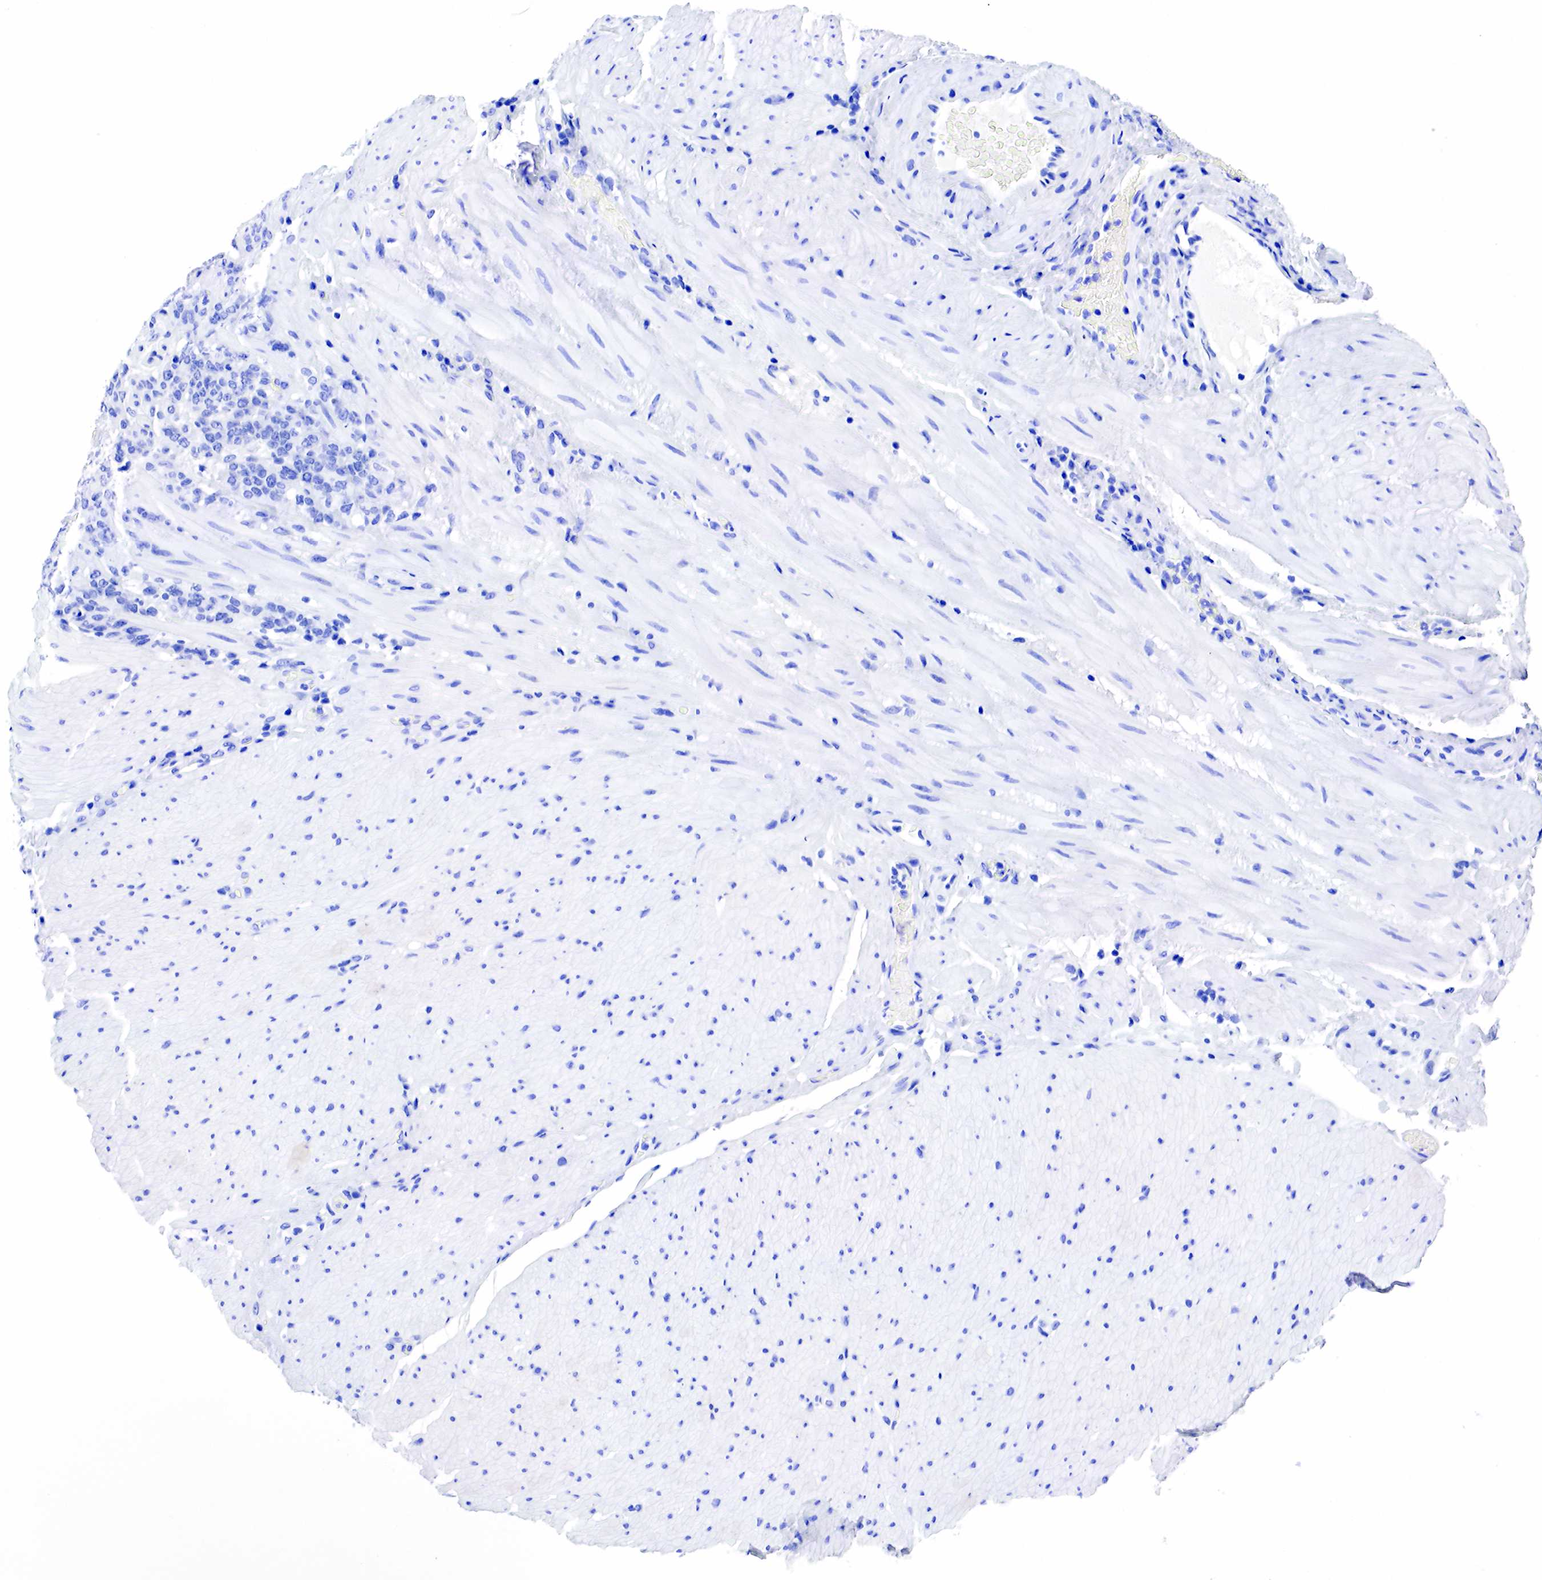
{"staining": {"intensity": "negative", "quantity": "none", "location": "none"}, "tissue": "stomach cancer", "cell_type": "Tumor cells", "image_type": "cancer", "snomed": [{"axis": "morphology", "description": "Adenocarcinoma, NOS"}, {"axis": "topography", "description": "Stomach, lower"}], "caption": "Tumor cells are negative for brown protein staining in stomach adenocarcinoma. The staining is performed using DAB brown chromogen with nuclei counter-stained in using hematoxylin.", "gene": "KLK3", "patient": {"sex": "male", "age": 88}}